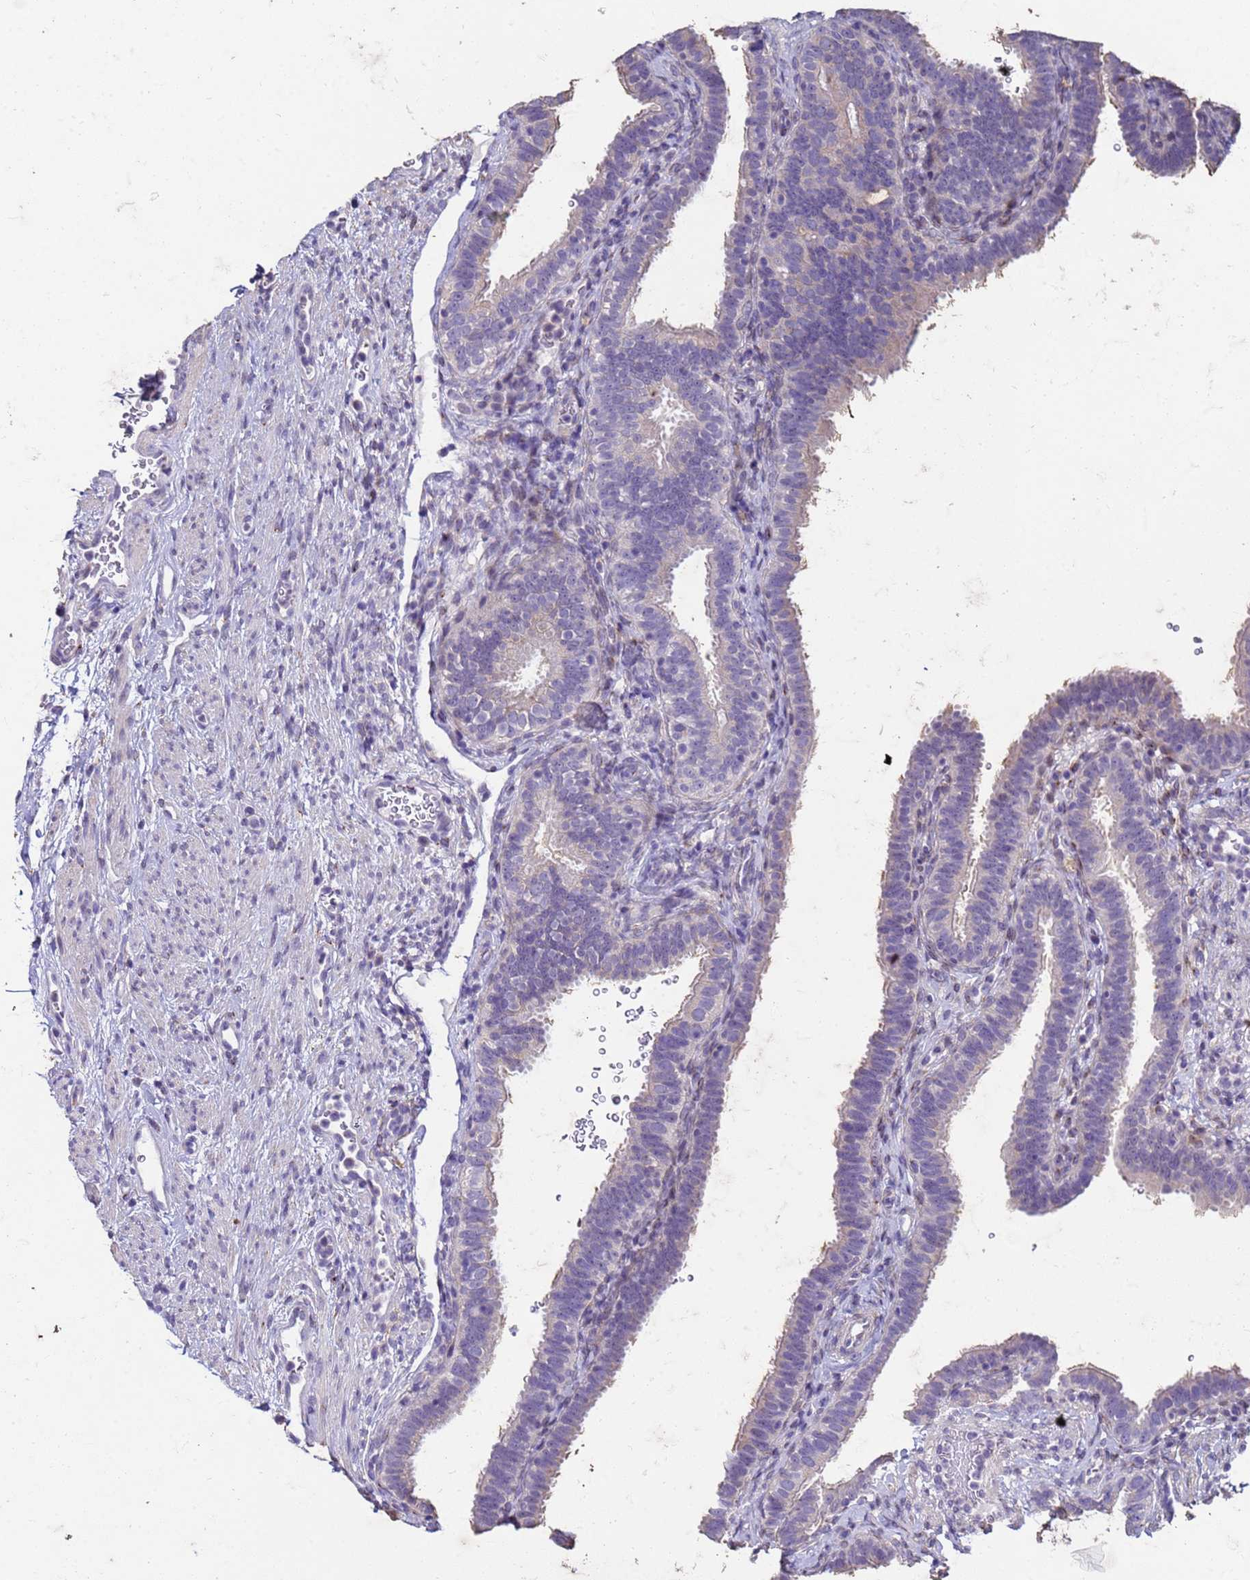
{"staining": {"intensity": "weak", "quantity": "<25%", "location": "cytoplasmic/membranous"}, "tissue": "fallopian tube", "cell_type": "Glandular cells", "image_type": "normal", "snomed": [{"axis": "morphology", "description": "Normal tissue, NOS"}, {"axis": "topography", "description": "Fallopian tube"}], "caption": "DAB immunohistochemical staining of normal human fallopian tube displays no significant staining in glandular cells. (Stains: DAB immunohistochemistry (IHC) with hematoxylin counter stain, Microscopy: brightfield microscopy at high magnification).", "gene": "SLC25A15", "patient": {"sex": "female", "age": 41}}